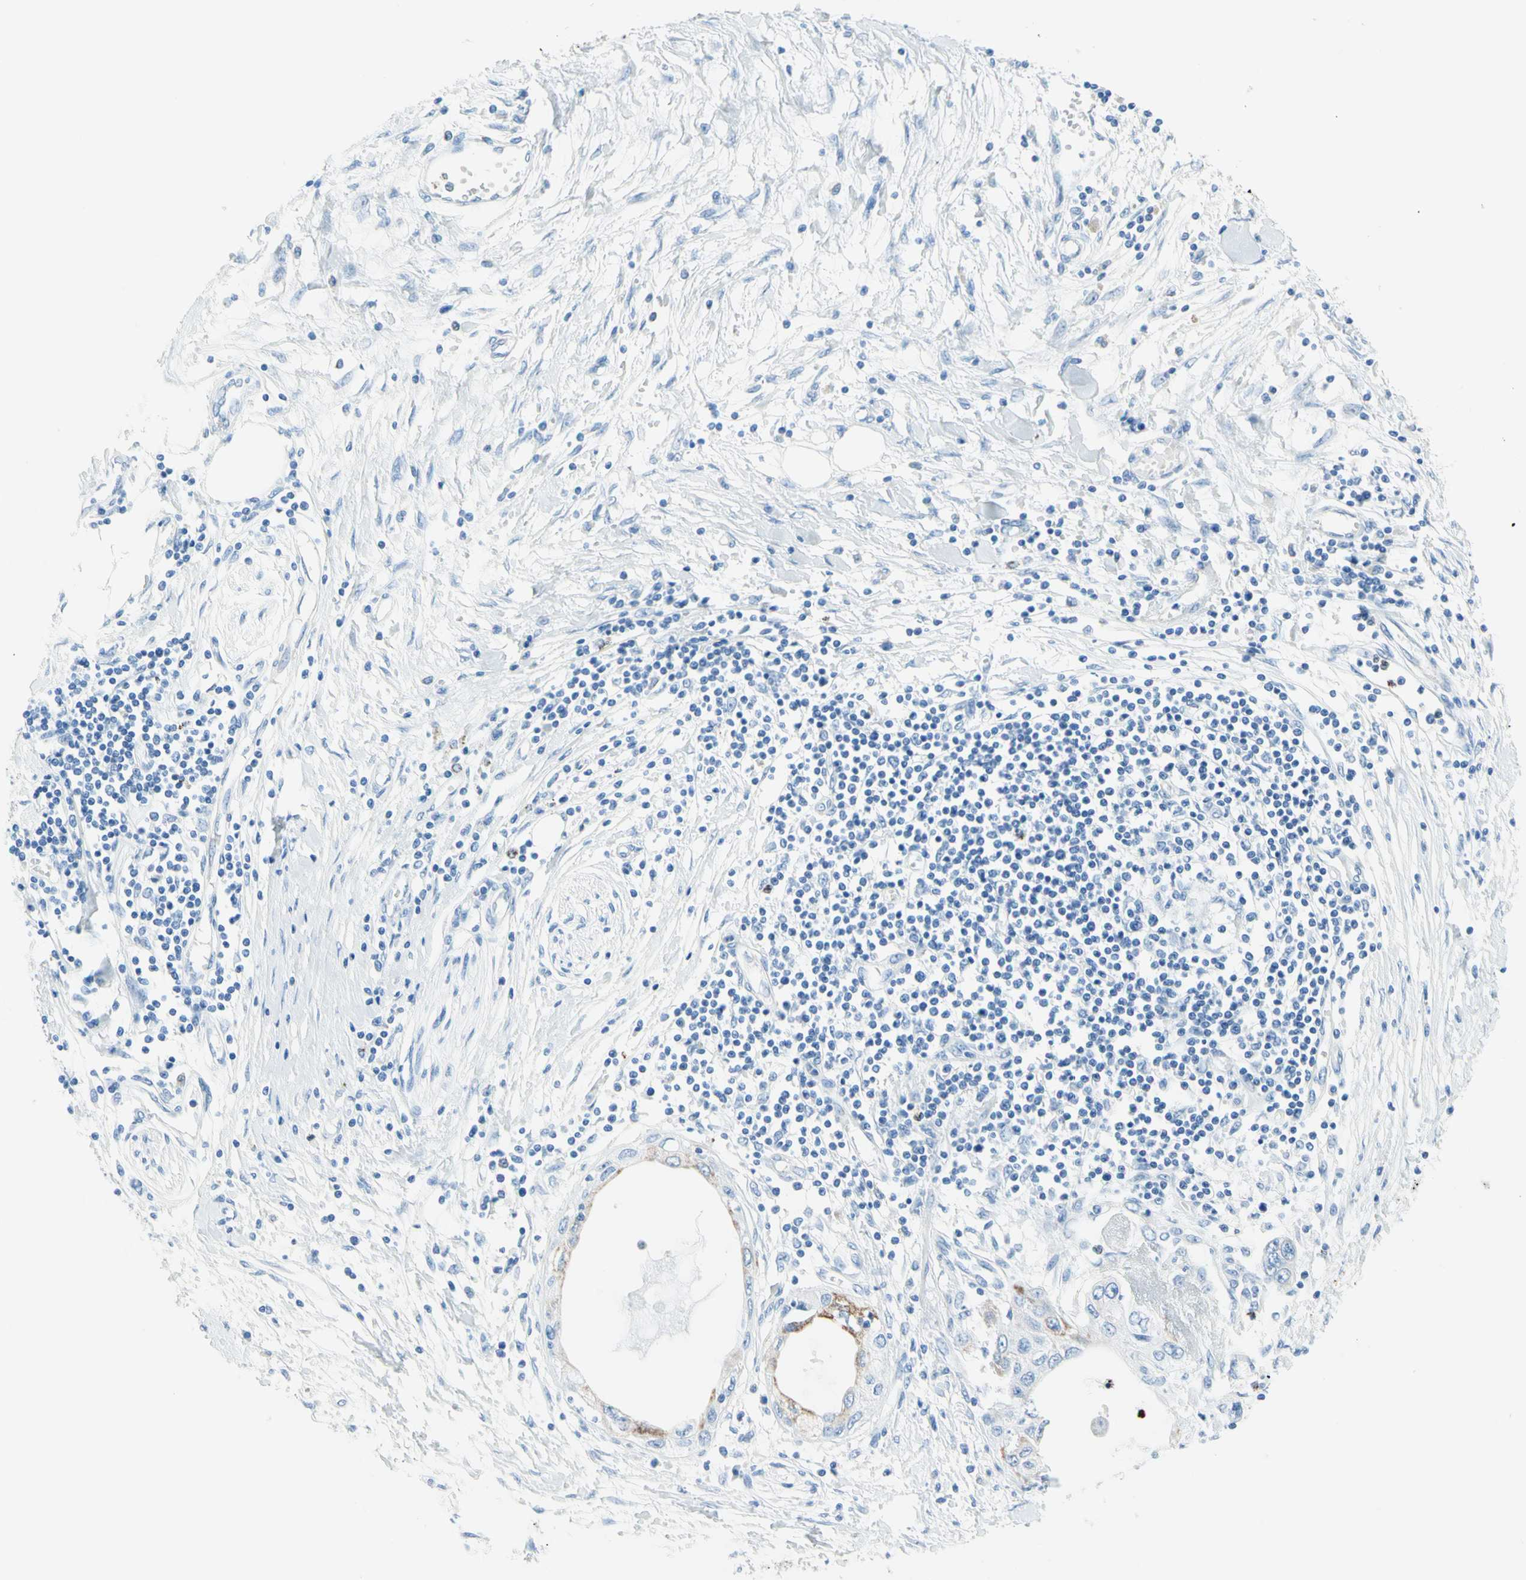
{"staining": {"intensity": "negative", "quantity": "none", "location": "none"}, "tissue": "pancreatic cancer", "cell_type": "Tumor cells", "image_type": "cancer", "snomed": [{"axis": "morphology", "description": "Adenocarcinoma, NOS"}, {"axis": "topography", "description": "Pancreas"}], "caption": "Tumor cells show no significant staining in pancreatic cancer.", "gene": "CYSLTR1", "patient": {"sex": "female", "age": 70}}